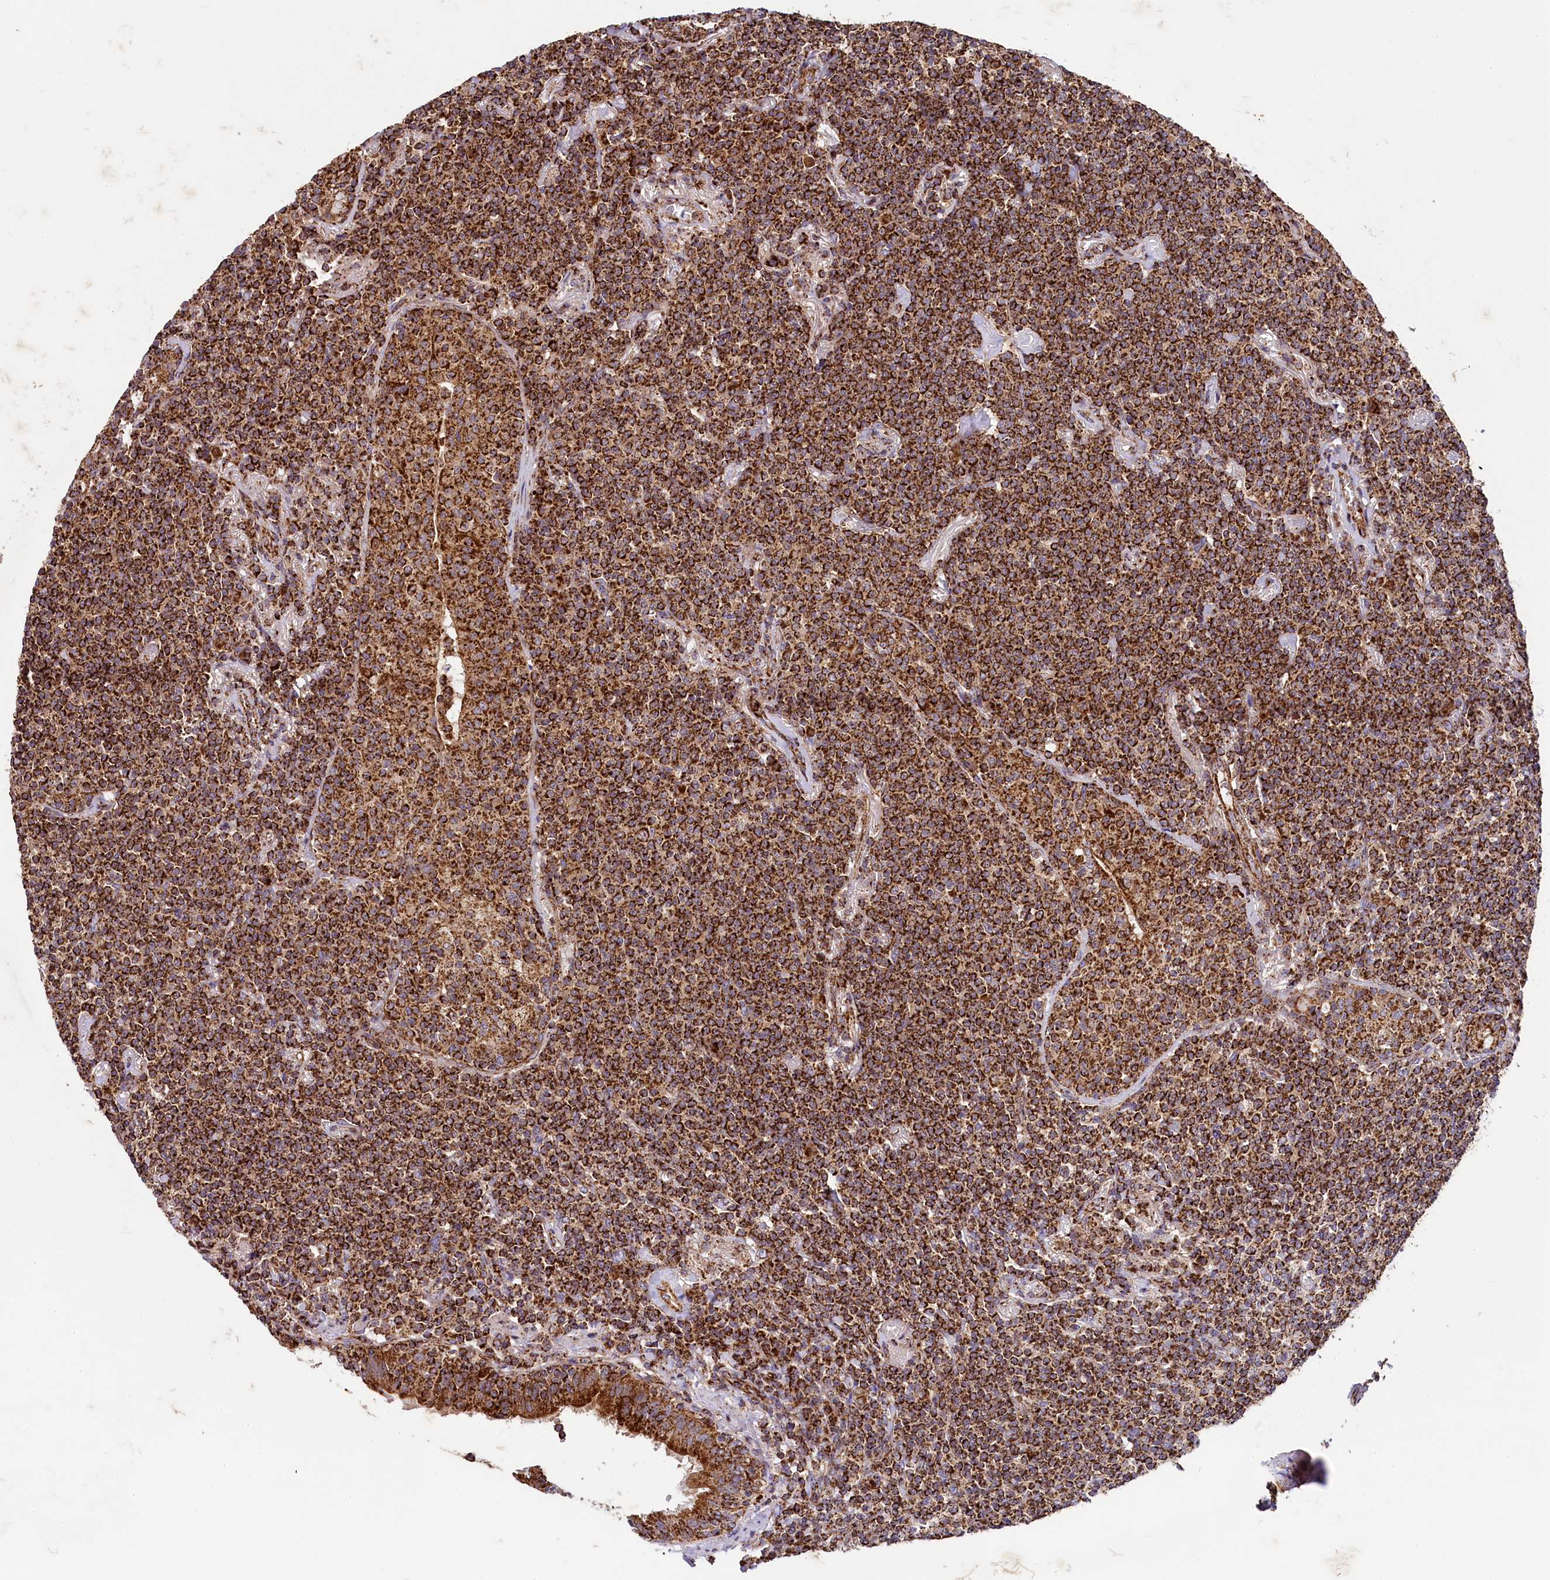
{"staining": {"intensity": "strong", "quantity": ">75%", "location": "cytoplasmic/membranous"}, "tissue": "lymphoma", "cell_type": "Tumor cells", "image_type": "cancer", "snomed": [{"axis": "morphology", "description": "Malignant lymphoma, non-Hodgkin's type, Low grade"}, {"axis": "topography", "description": "Lung"}], "caption": "Protein expression analysis of malignant lymphoma, non-Hodgkin's type (low-grade) exhibits strong cytoplasmic/membranous staining in about >75% of tumor cells.", "gene": "CLYBL", "patient": {"sex": "female", "age": 71}}